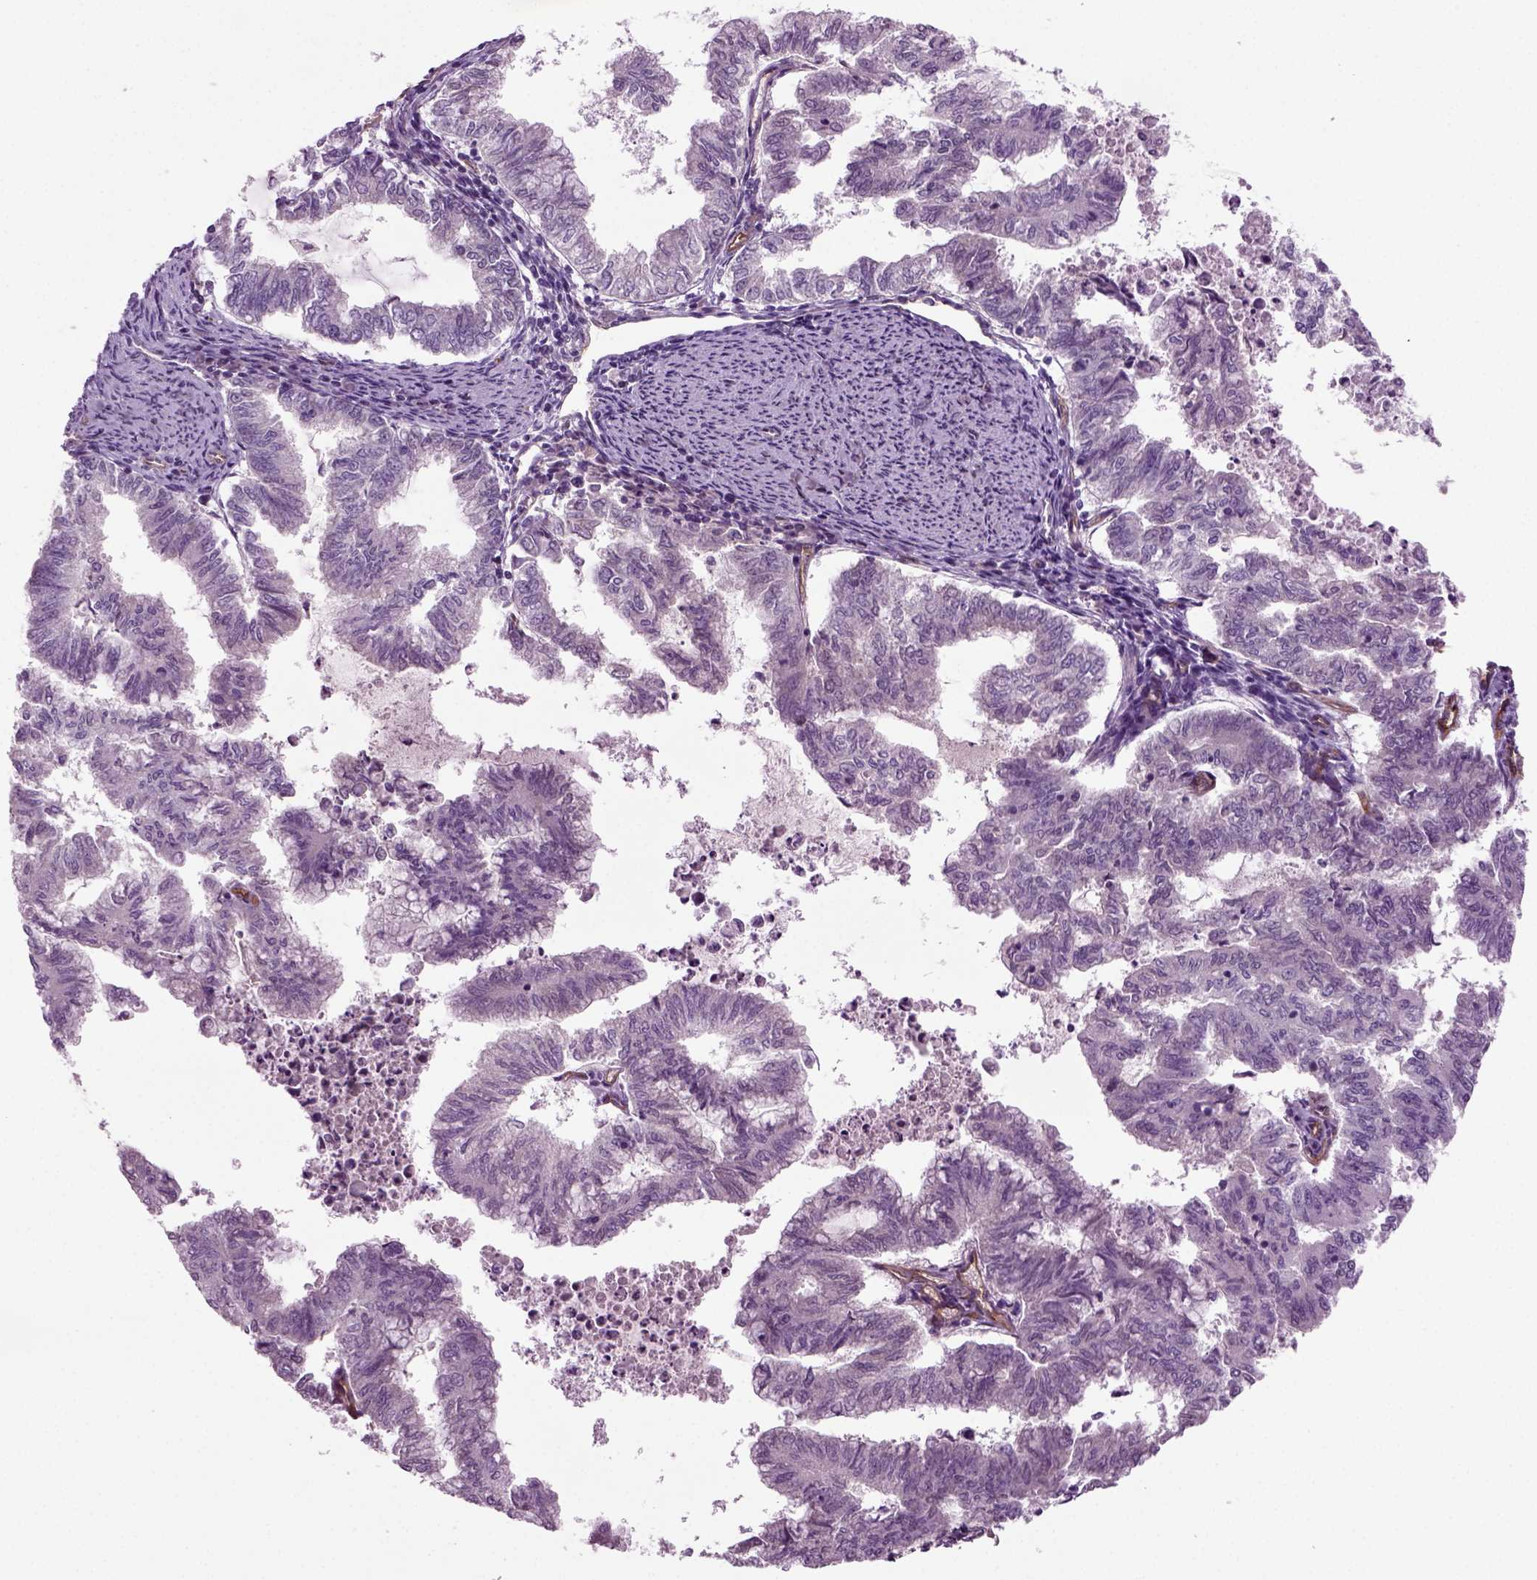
{"staining": {"intensity": "negative", "quantity": "none", "location": "none"}, "tissue": "endometrial cancer", "cell_type": "Tumor cells", "image_type": "cancer", "snomed": [{"axis": "morphology", "description": "Adenocarcinoma, NOS"}, {"axis": "topography", "description": "Endometrium"}], "caption": "This image is of adenocarcinoma (endometrial) stained with IHC to label a protein in brown with the nuclei are counter-stained blue. There is no expression in tumor cells. (IHC, brightfield microscopy, high magnification).", "gene": "COL9A2", "patient": {"sex": "female", "age": 79}}